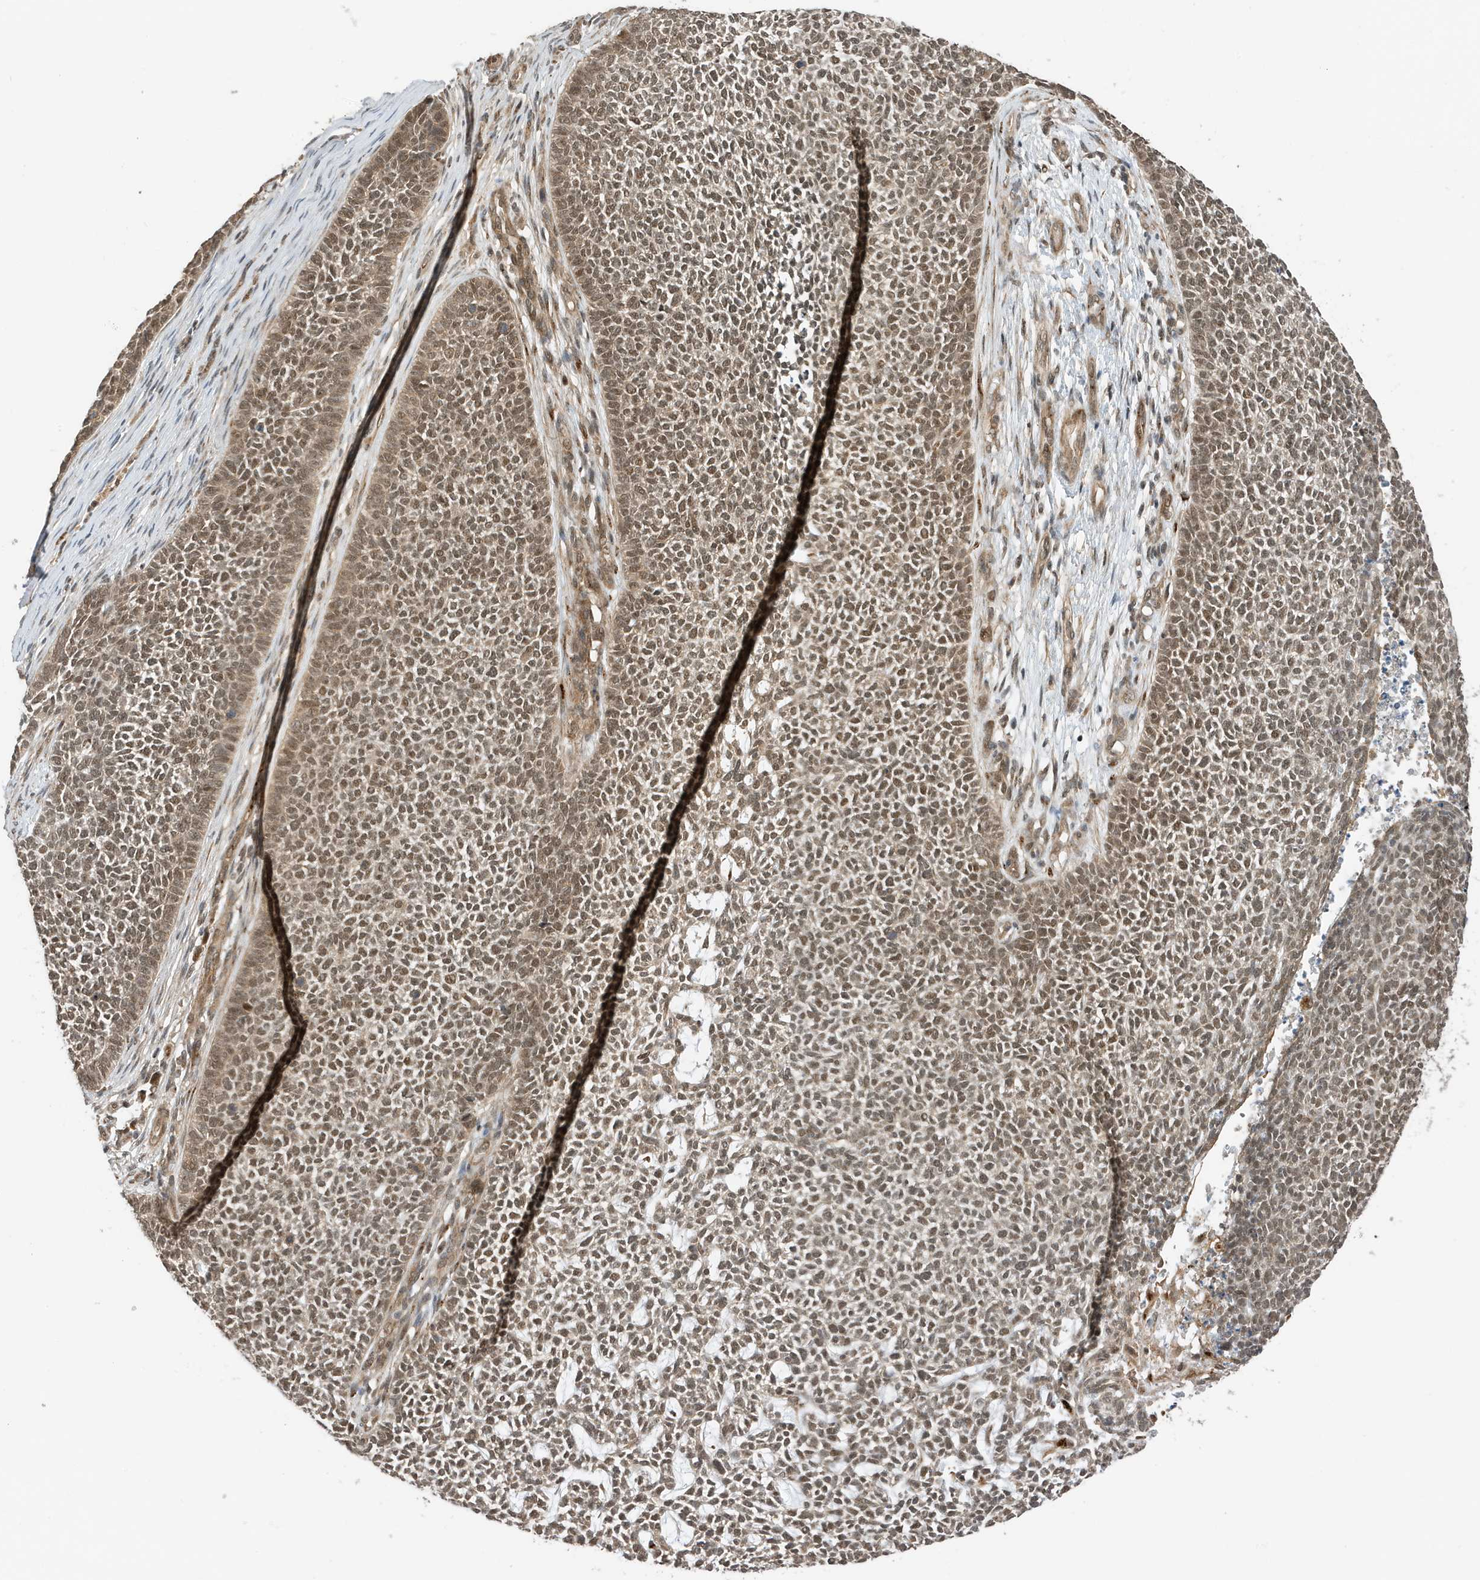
{"staining": {"intensity": "weak", "quantity": "25%-75%", "location": "nuclear"}, "tissue": "skin cancer", "cell_type": "Tumor cells", "image_type": "cancer", "snomed": [{"axis": "morphology", "description": "Basal cell carcinoma"}, {"axis": "topography", "description": "Skin"}], "caption": "The micrograph displays staining of basal cell carcinoma (skin), revealing weak nuclear protein expression (brown color) within tumor cells. (IHC, brightfield microscopy, high magnification).", "gene": "MAST3", "patient": {"sex": "female", "age": 84}}